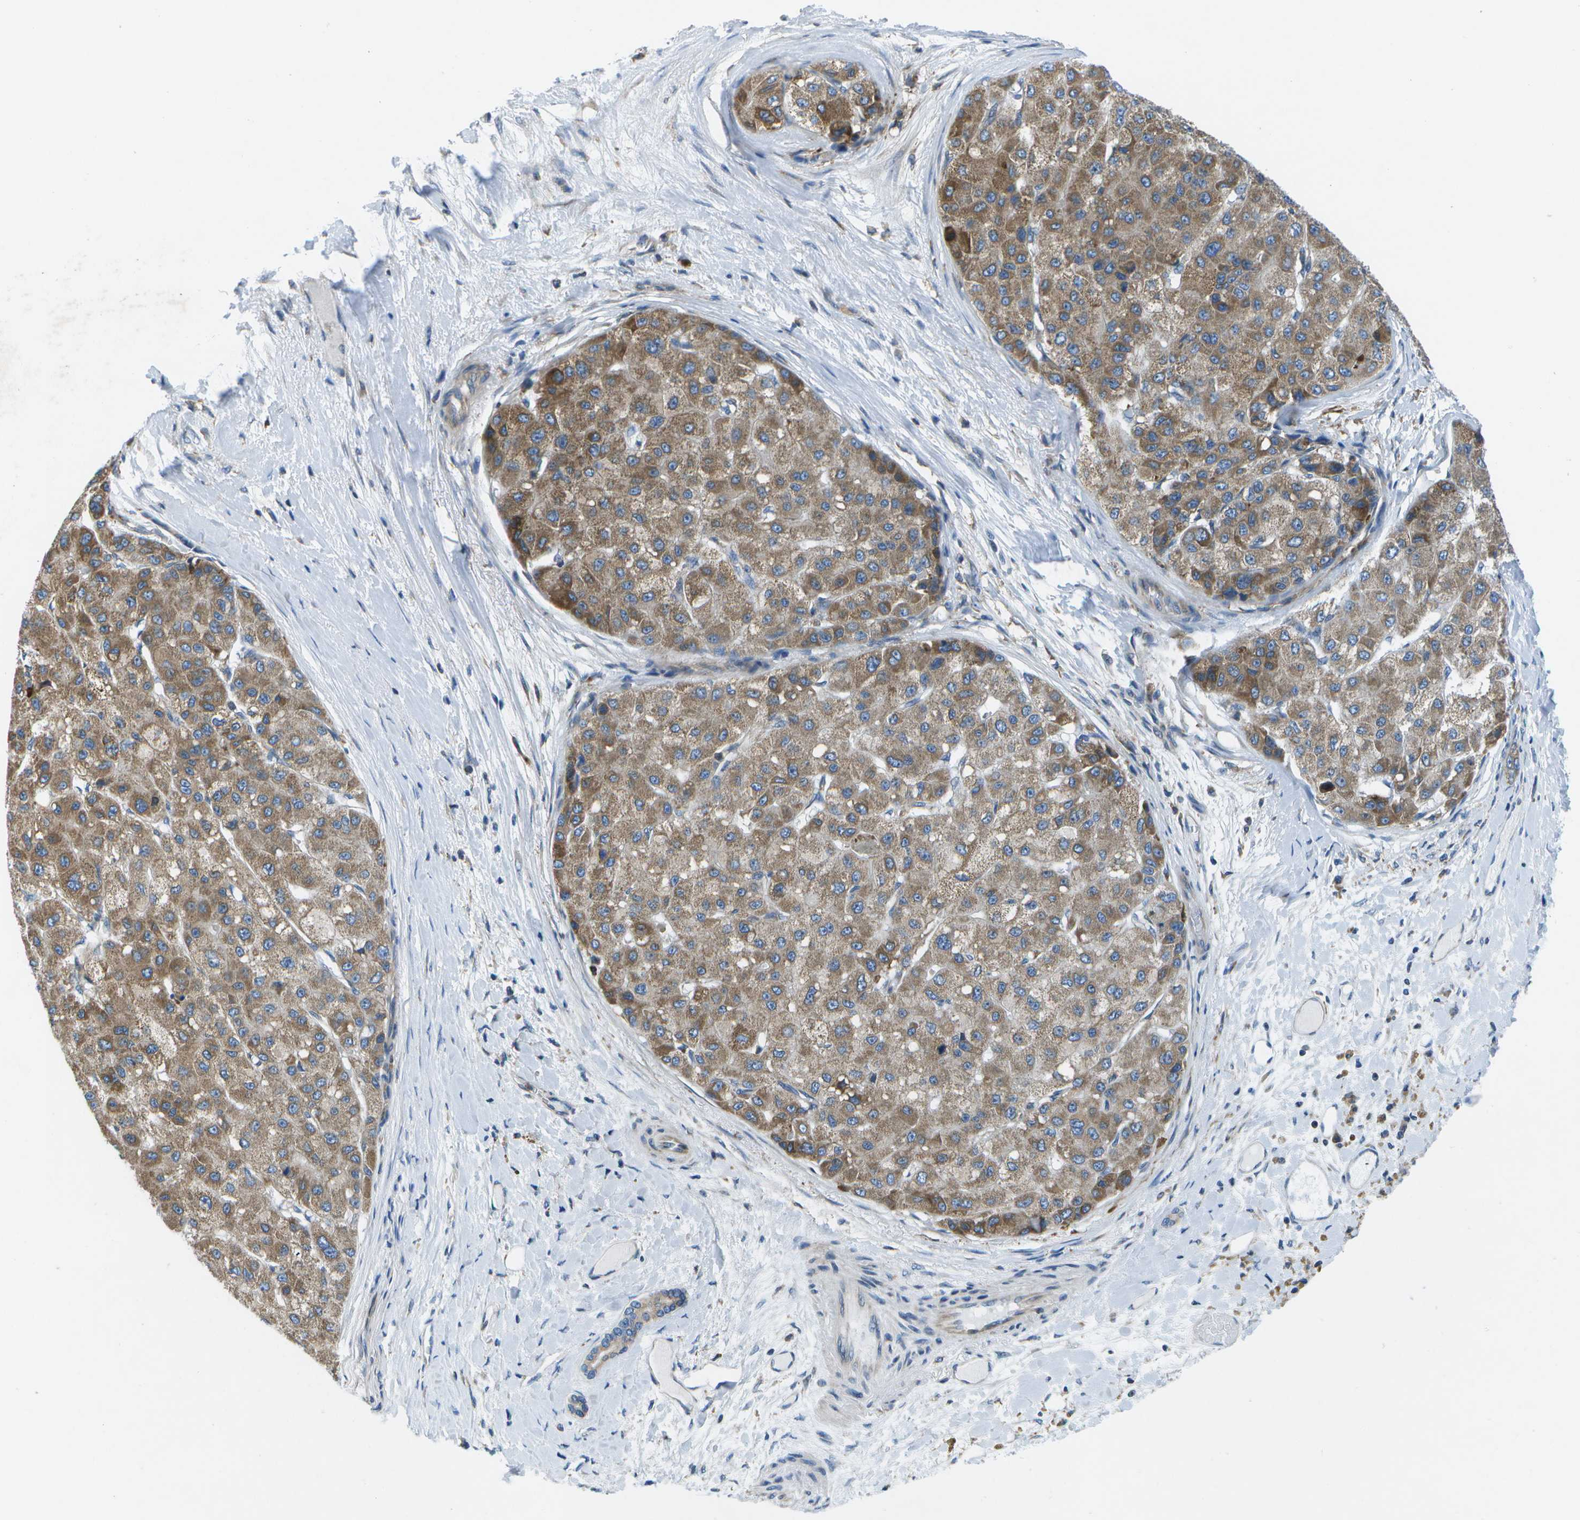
{"staining": {"intensity": "moderate", "quantity": ">75%", "location": "cytoplasmic/membranous"}, "tissue": "liver cancer", "cell_type": "Tumor cells", "image_type": "cancer", "snomed": [{"axis": "morphology", "description": "Carcinoma, Hepatocellular, NOS"}, {"axis": "topography", "description": "Liver"}], "caption": "Human liver hepatocellular carcinoma stained for a protein (brown) reveals moderate cytoplasmic/membranous positive staining in about >75% of tumor cells.", "gene": "GDF5", "patient": {"sex": "male", "age": 80}}